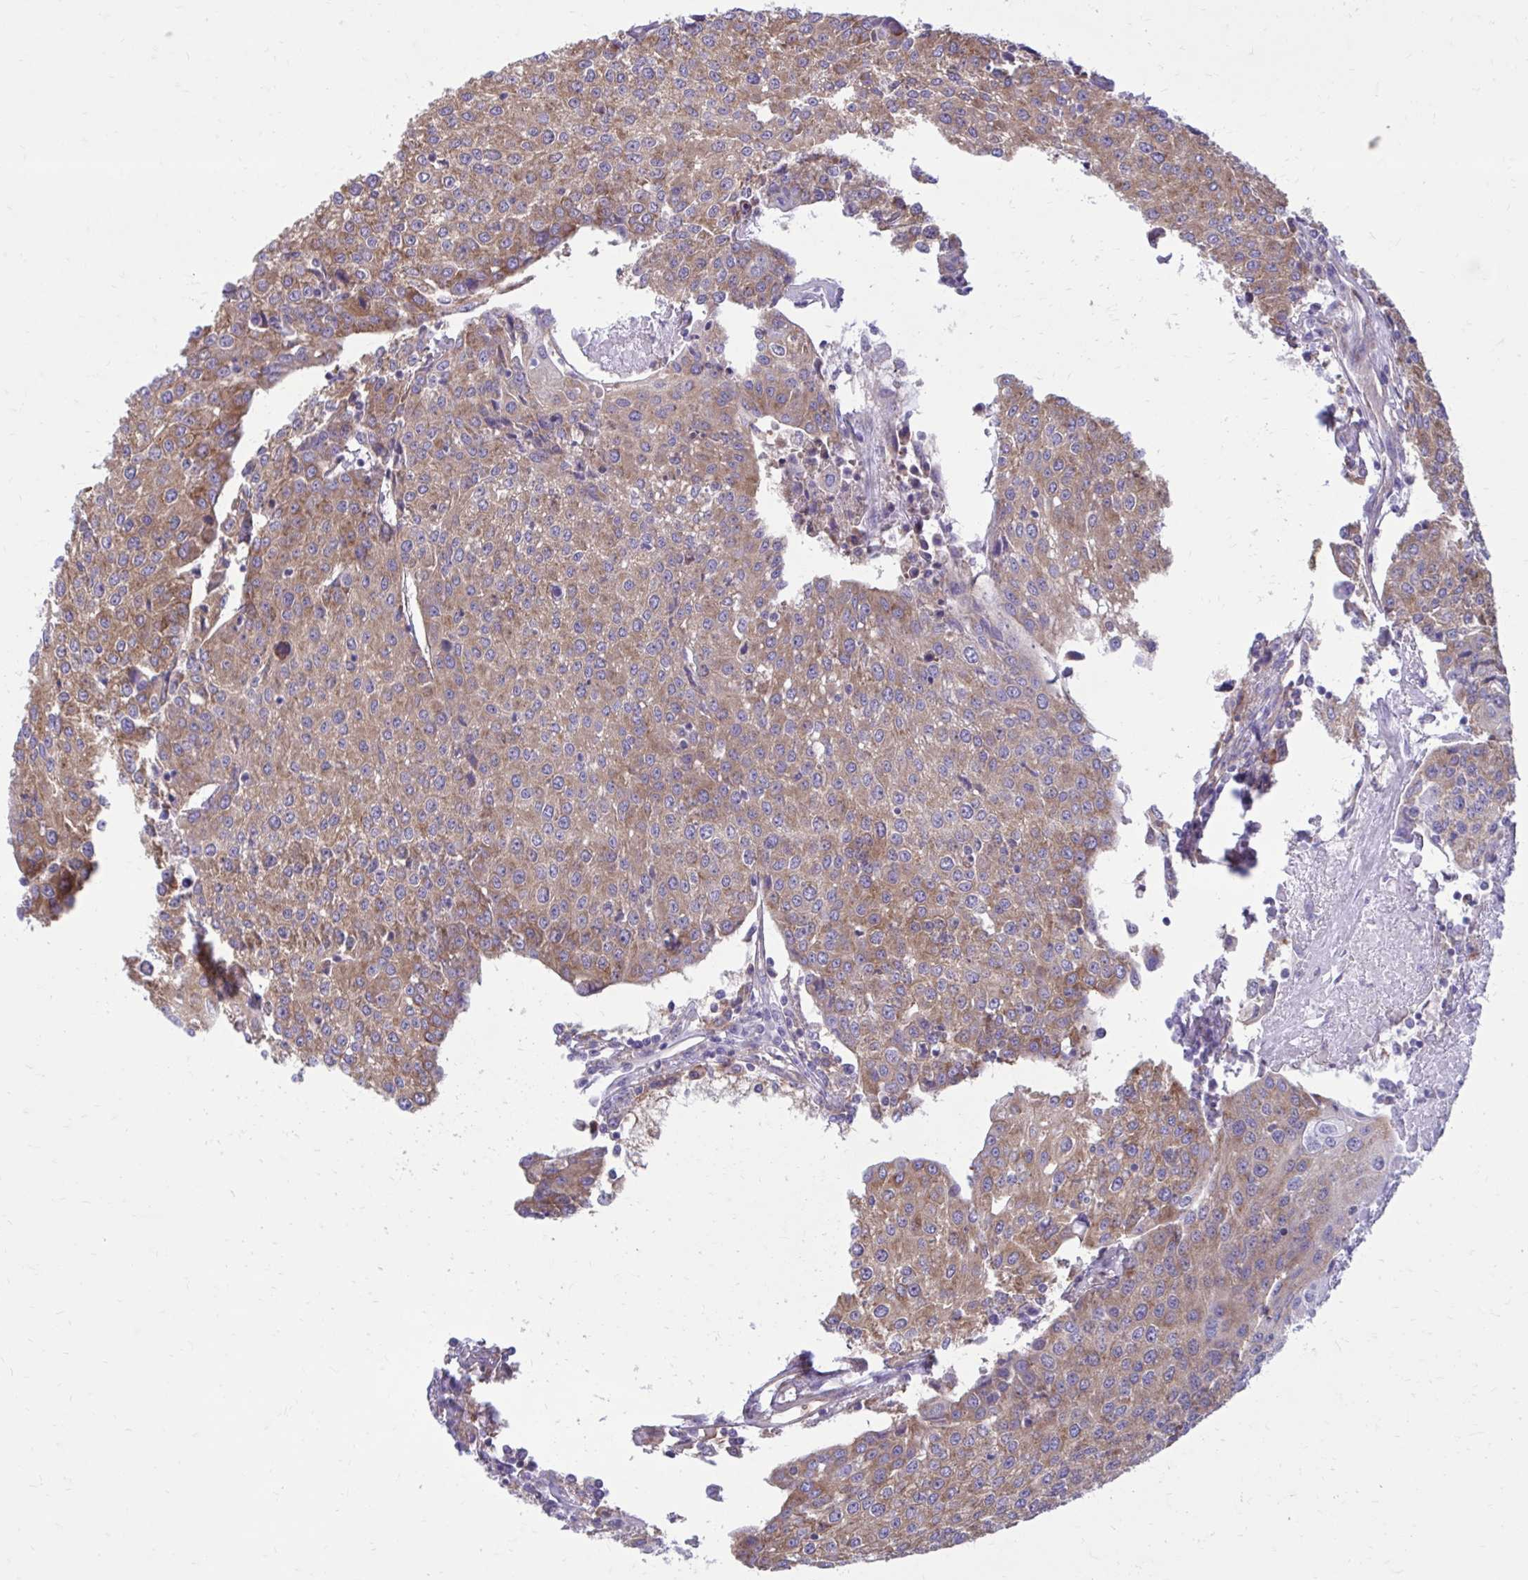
{"staining": {"intensity": "moderate", "quantity": ">75%", "location": "cytoplasmic/membranous"}, "tissue": "urothelial cancer", "cell_type": "Tumor cells", "image_type": "cancer", "snomed": [{"axis": "morphology", "description": "Urothelial carcinoma, High grade"}, {"axis": "topography", "description": "Urinary bladder"}], "caption": "Urothelial carcinoma (high-grade) was stained to show a protein in brown. There is medium levels of moderate cytoplasmic/membranous staining in approximately >75% of tumor cells.", "gene": "CLTA", "patient": {"sex": "female", "age": 85}}